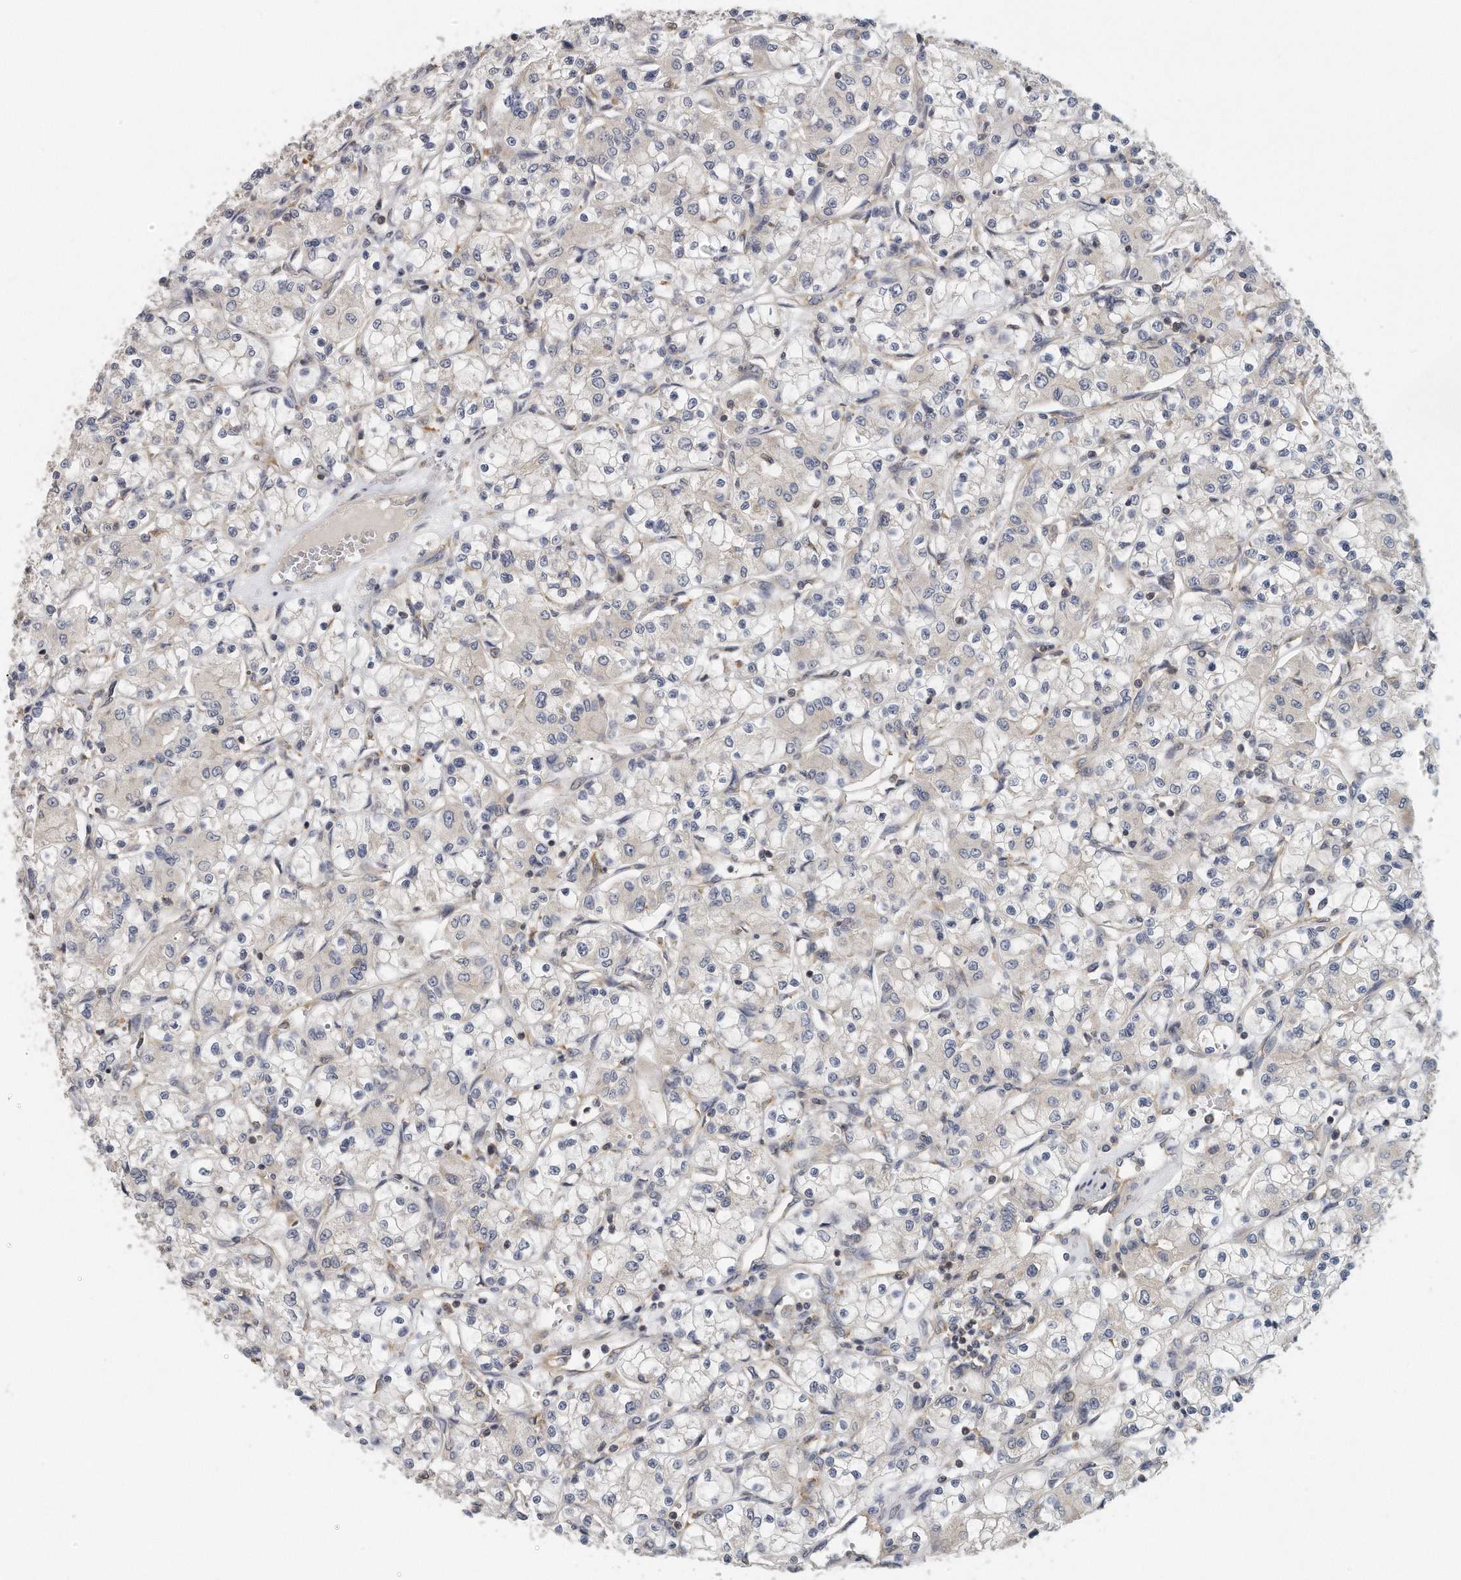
{"staining": {"intensity": "negative", "quantity": "none", "location": "none"}, "tissue": "renal cancer", "cell_type": "Tumor cells", "image_type": "cancer", "snomed": [{"axis": "morphology", "description": "Adenocarcinoma, NOS"}, {"axis": "topography", "description": "Kidney"}], "caption": "Tumor cells show no significant protein staining in renal adenocarcinoma.", "gene": "EIF3I", "patient": {"sex": "female", "age": 59}}